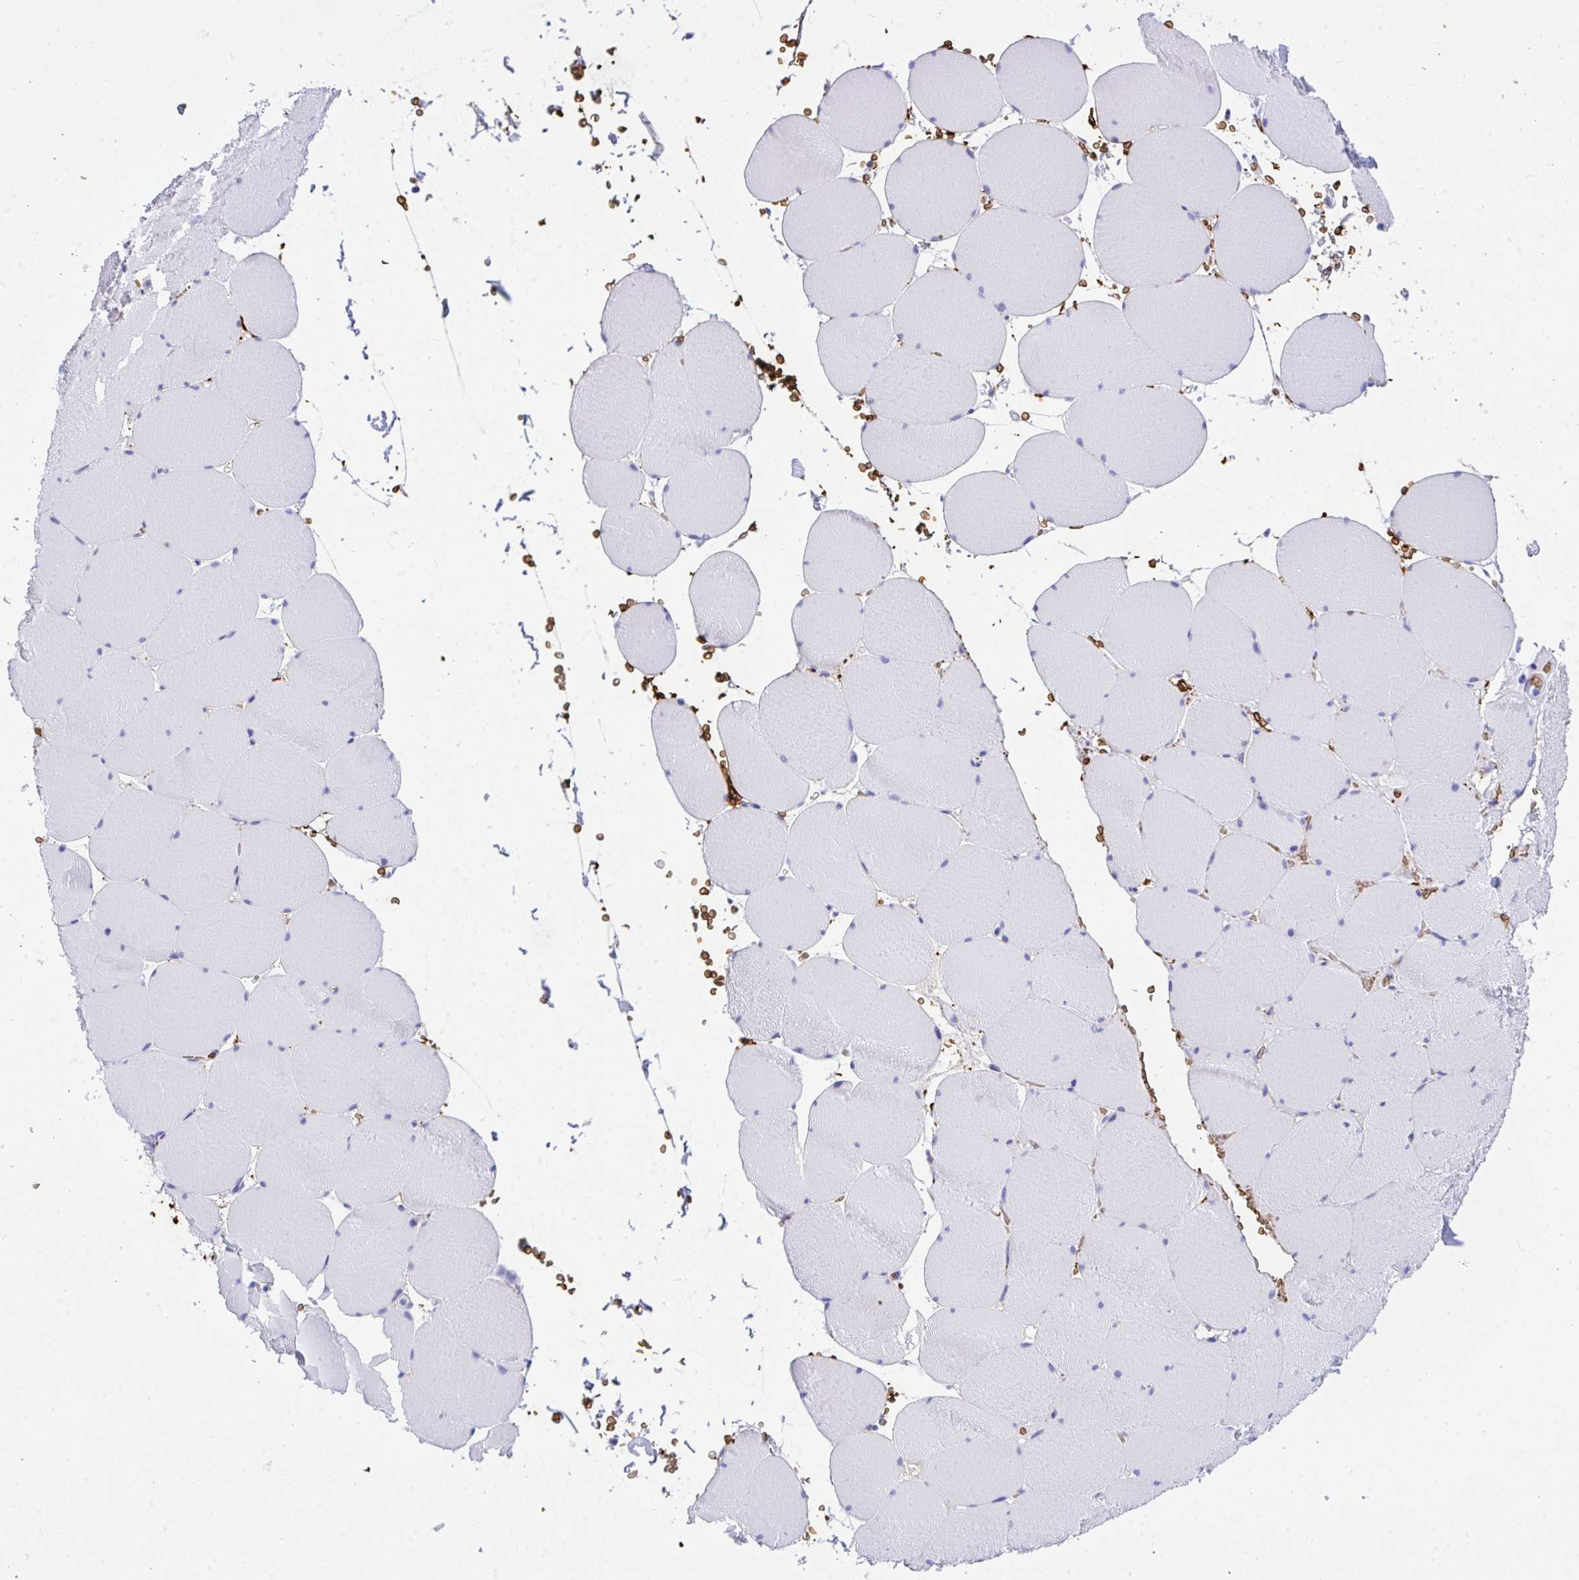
{"staining": {"intensity": "negative", "quantity": "none", "location": "none"}, "tissue": "skeletal muscle", "cell_type": "Myocytes", "image_type": "normal", "snomed": [{"axis": "morphology", "description": "Normal tissue, NOS"}, {"axis": "topography", "description": "Skeletal muscle"}, {"axis": "topography", "description": "Head-Neck"}], "caption": "Skeletal muscle stained for a protein using immunohistochemistry displays no staining myocytes.", "gene": "ANK1", "patient": {"sex": "male", "age": 66}}